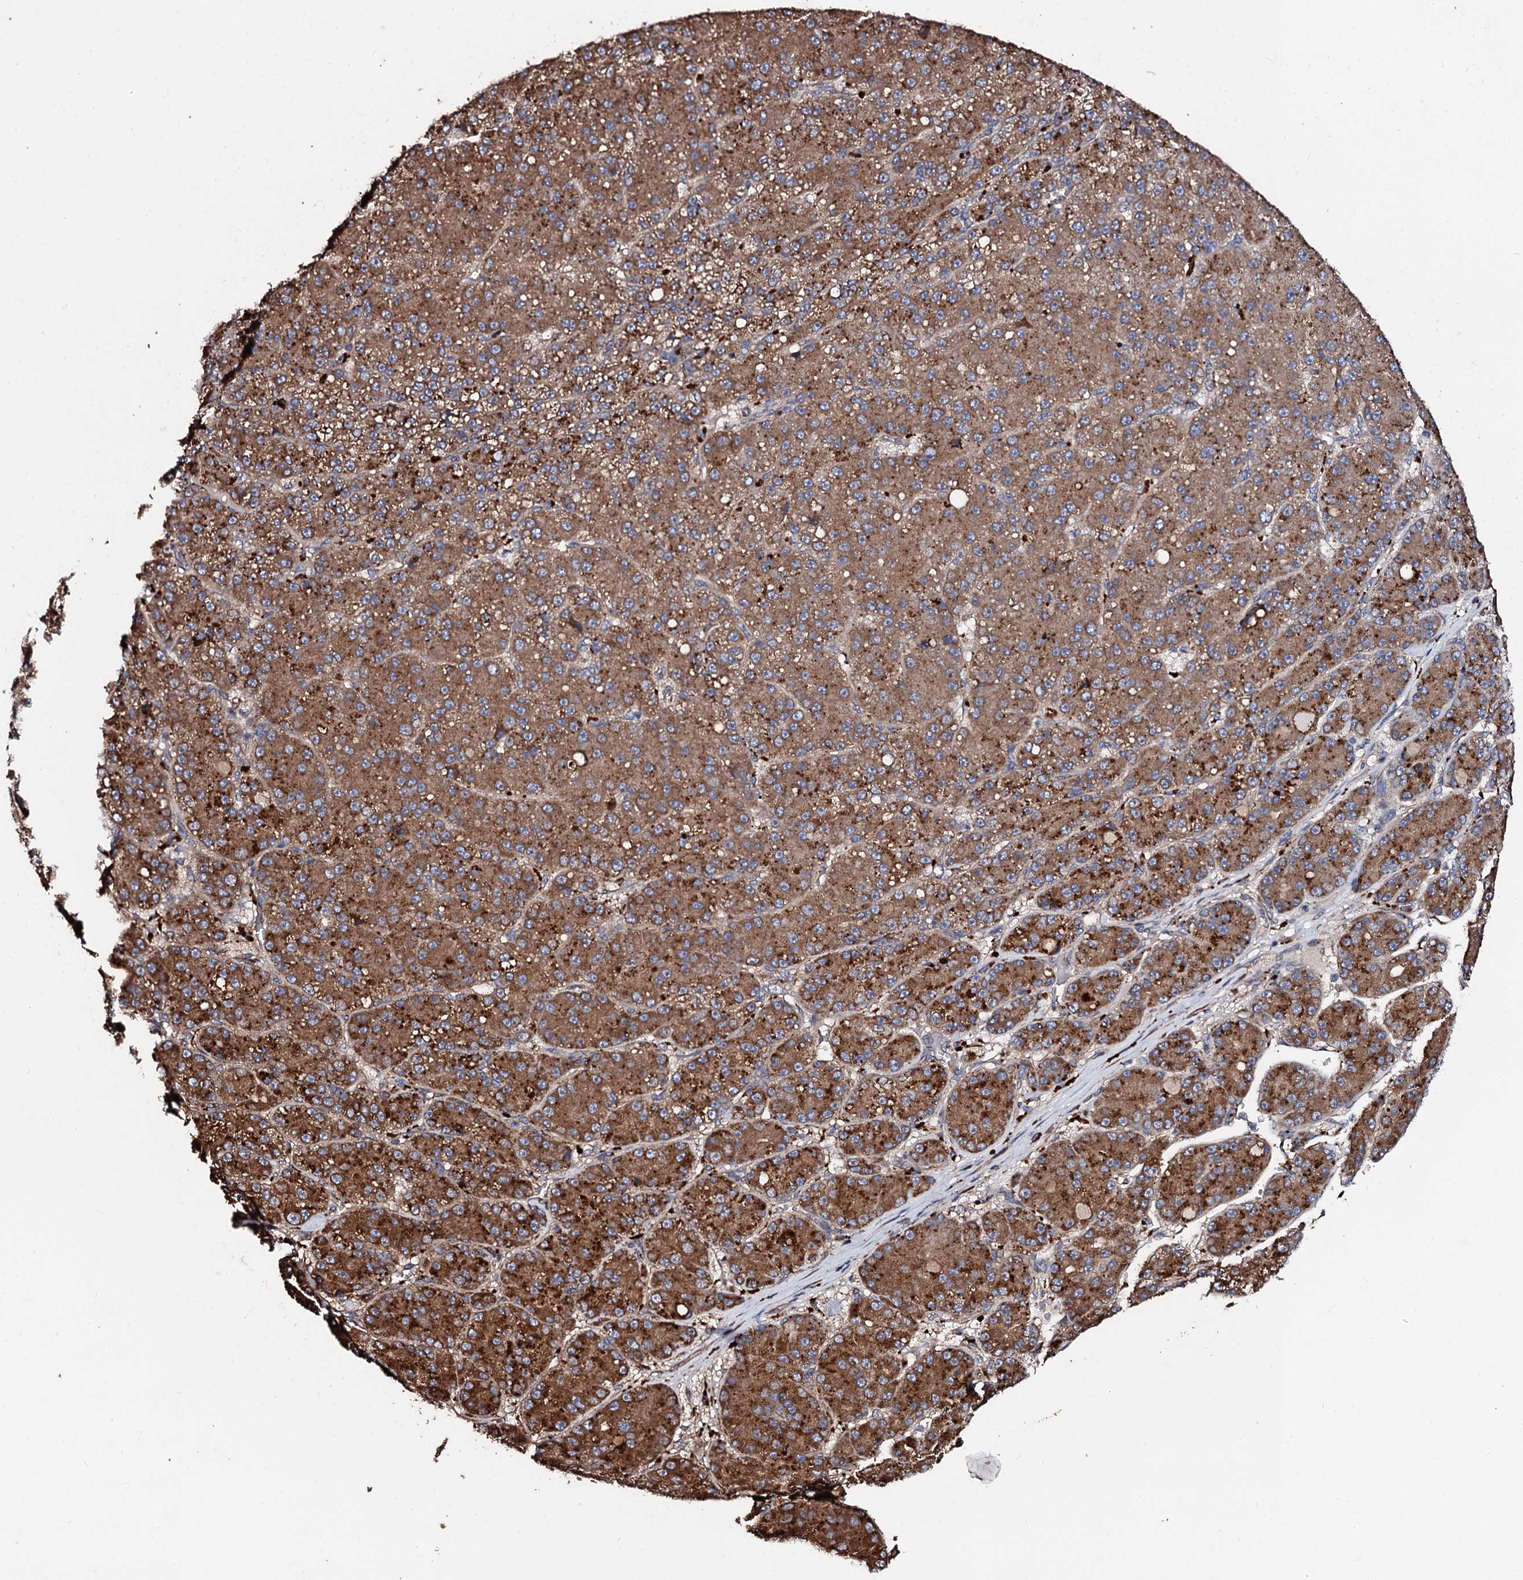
{"staining": {"intensity": "strong", "quantity": ">75%", "location": "cytoplasmic/membranous"}, "tissue": "liver cancer", "cell_type": "Tumor cells", "image_type": "cancer", "snomed": [{"axis": "morphology", "description": "Carcinoma, Hepatocellular, NOS"}, {"axis": "topography", "description": "Liver"}], "caption": "This is an image of IHC staining of liver cancer (hepatocellular carcinoma), which shows strong staining in the cytoplasmic/membranous of tumor cells.", "gene": "CKAP5", "patient": {"sex": "male", "age": 67}}